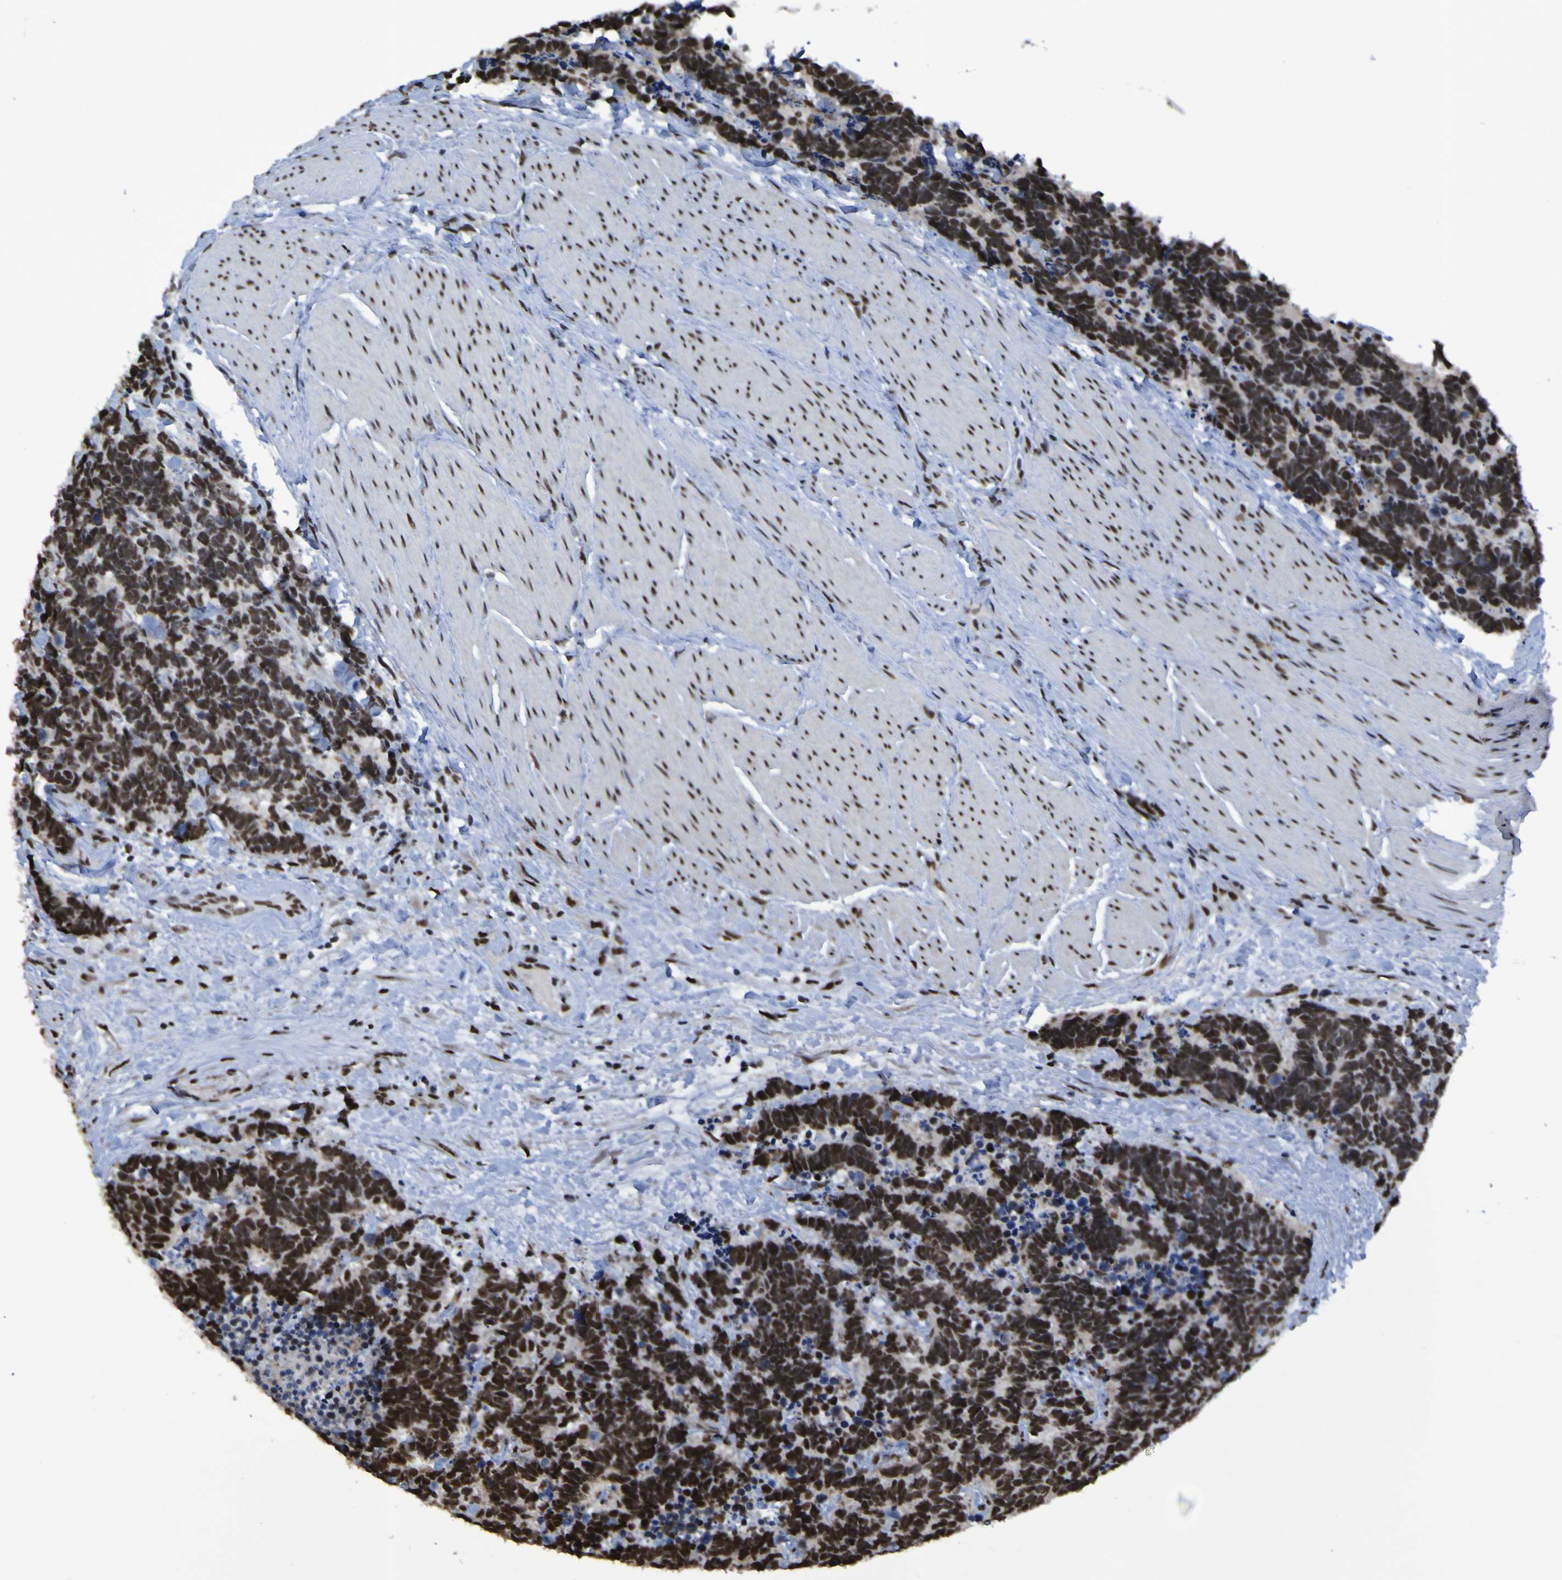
{"staining": {"intensity": "strong", "quantity": "25%-75%", "location": "nuclear"}, "tissue": "carcinoid", "cell_type": "Tumor cells", "image_type": "cancer", "snomed": [{"axis": "morphology", "description": "Carcinoma, NOS"}, {"axis": "morphology", "description": "Carcinoid, malignant, NOS"}, {"axis": "topography", "description": "Urinary bladder"}], "caption": "Immunohistochemistry (DAB) staining of human carcinoid demonstrates strong nuclear protein expression in about 25%-75% of tumor cells.", "gene": "HNRNPR", "patient": {"sex": "male", "age": 57}}